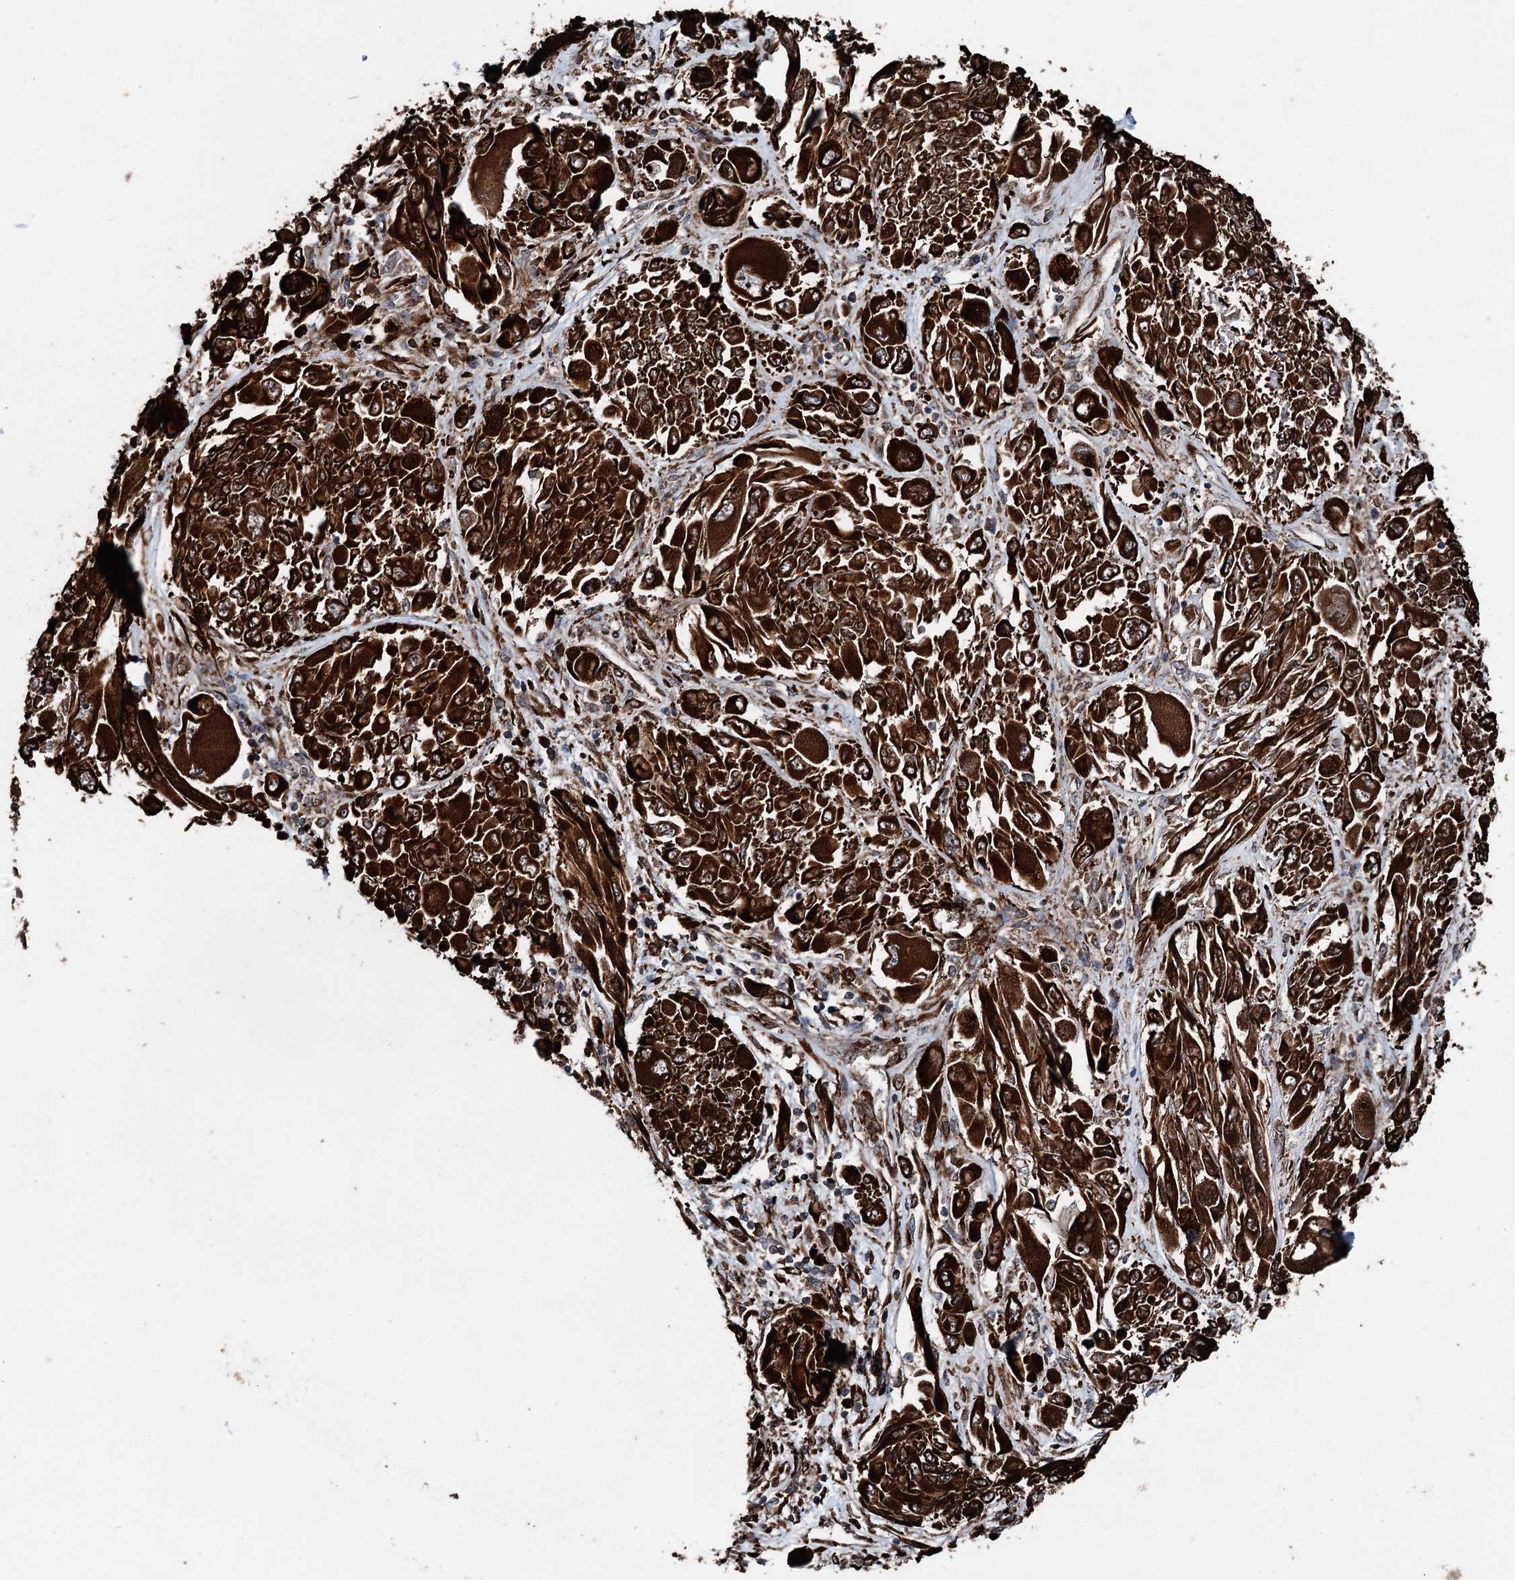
{"staining": {"intensity": "strong", "quantity": ">75%", "location": "cytoplasmic/membranous"}, "tissue": "melanoma", "cell_type": "Tumor cells", "image_type": "cancer", "snomed": [{"axis": "morphology", "description": "Malignant melanoma, NOS"}, {"axis": "topography", "description": "Skin"}], "caption": "Protein staining of malignant melanoma tissue shows strong cytoplasmic/membranous staining in approximately >75% of tumor cells.", "gene": "DDIAS", "patient": {"sex": "female", "age": 91}}